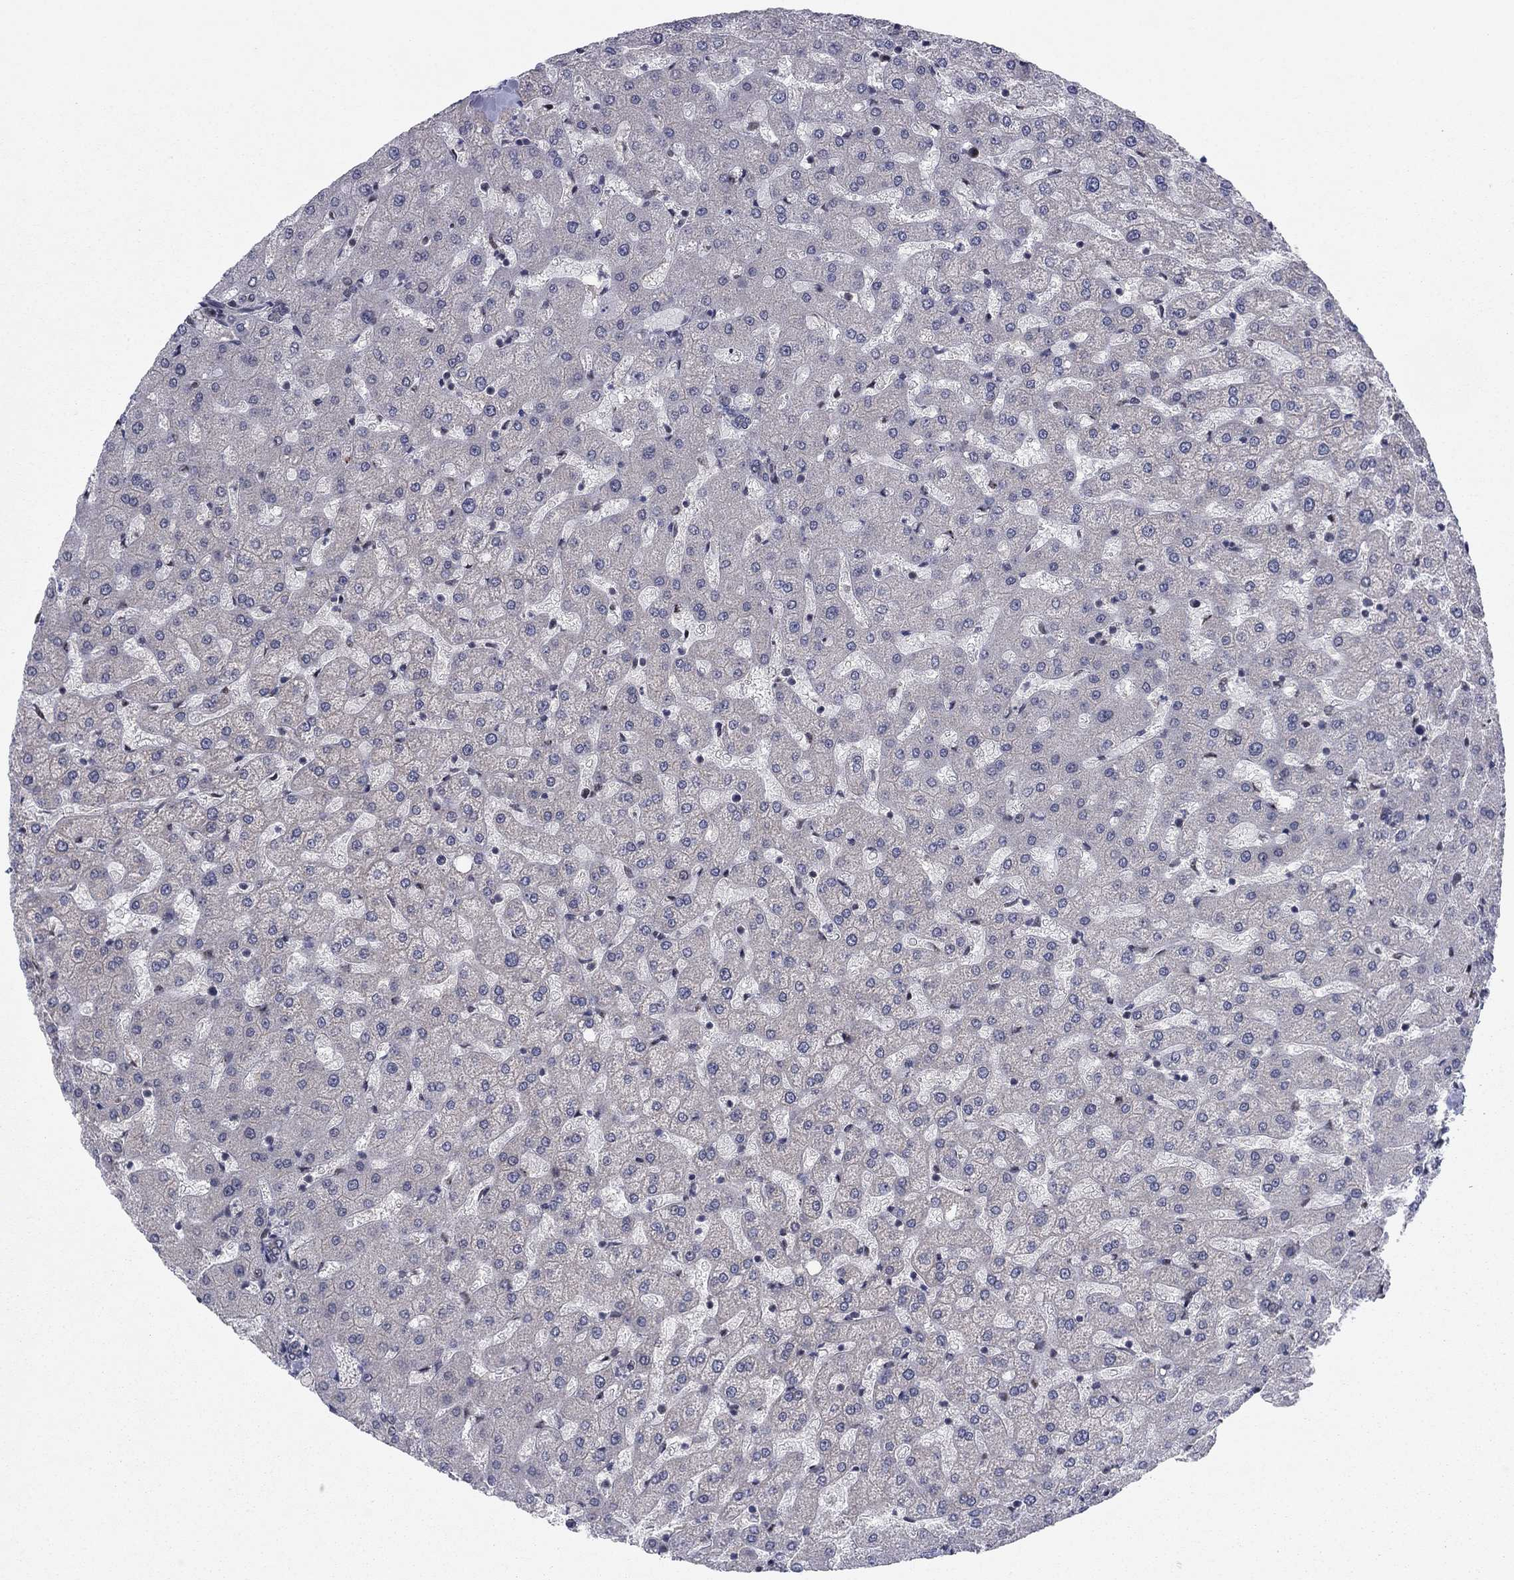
{"staining": {"intensity": "negative", "quantity": "none", "location": "none"}, "tissue": "liver", "cell_type": "Cholangiocytes", "image_type": "normal", "snomed": [{"axis": "morphology", "description": "Normal tissue, NOS"}, {"axis": "topography", "description": "Liver"}], "caption": "A high-resolution micrograph shows immunohistochemistry (IHC) staining of normal liver, which shows no significant expression in cholangiocytes. (Brightfield microscopy of DAB immunohistochemistry (IHC) at high magnification).", "gene": "PSMC1", "patient": {"sex": "female", "age": 50}}